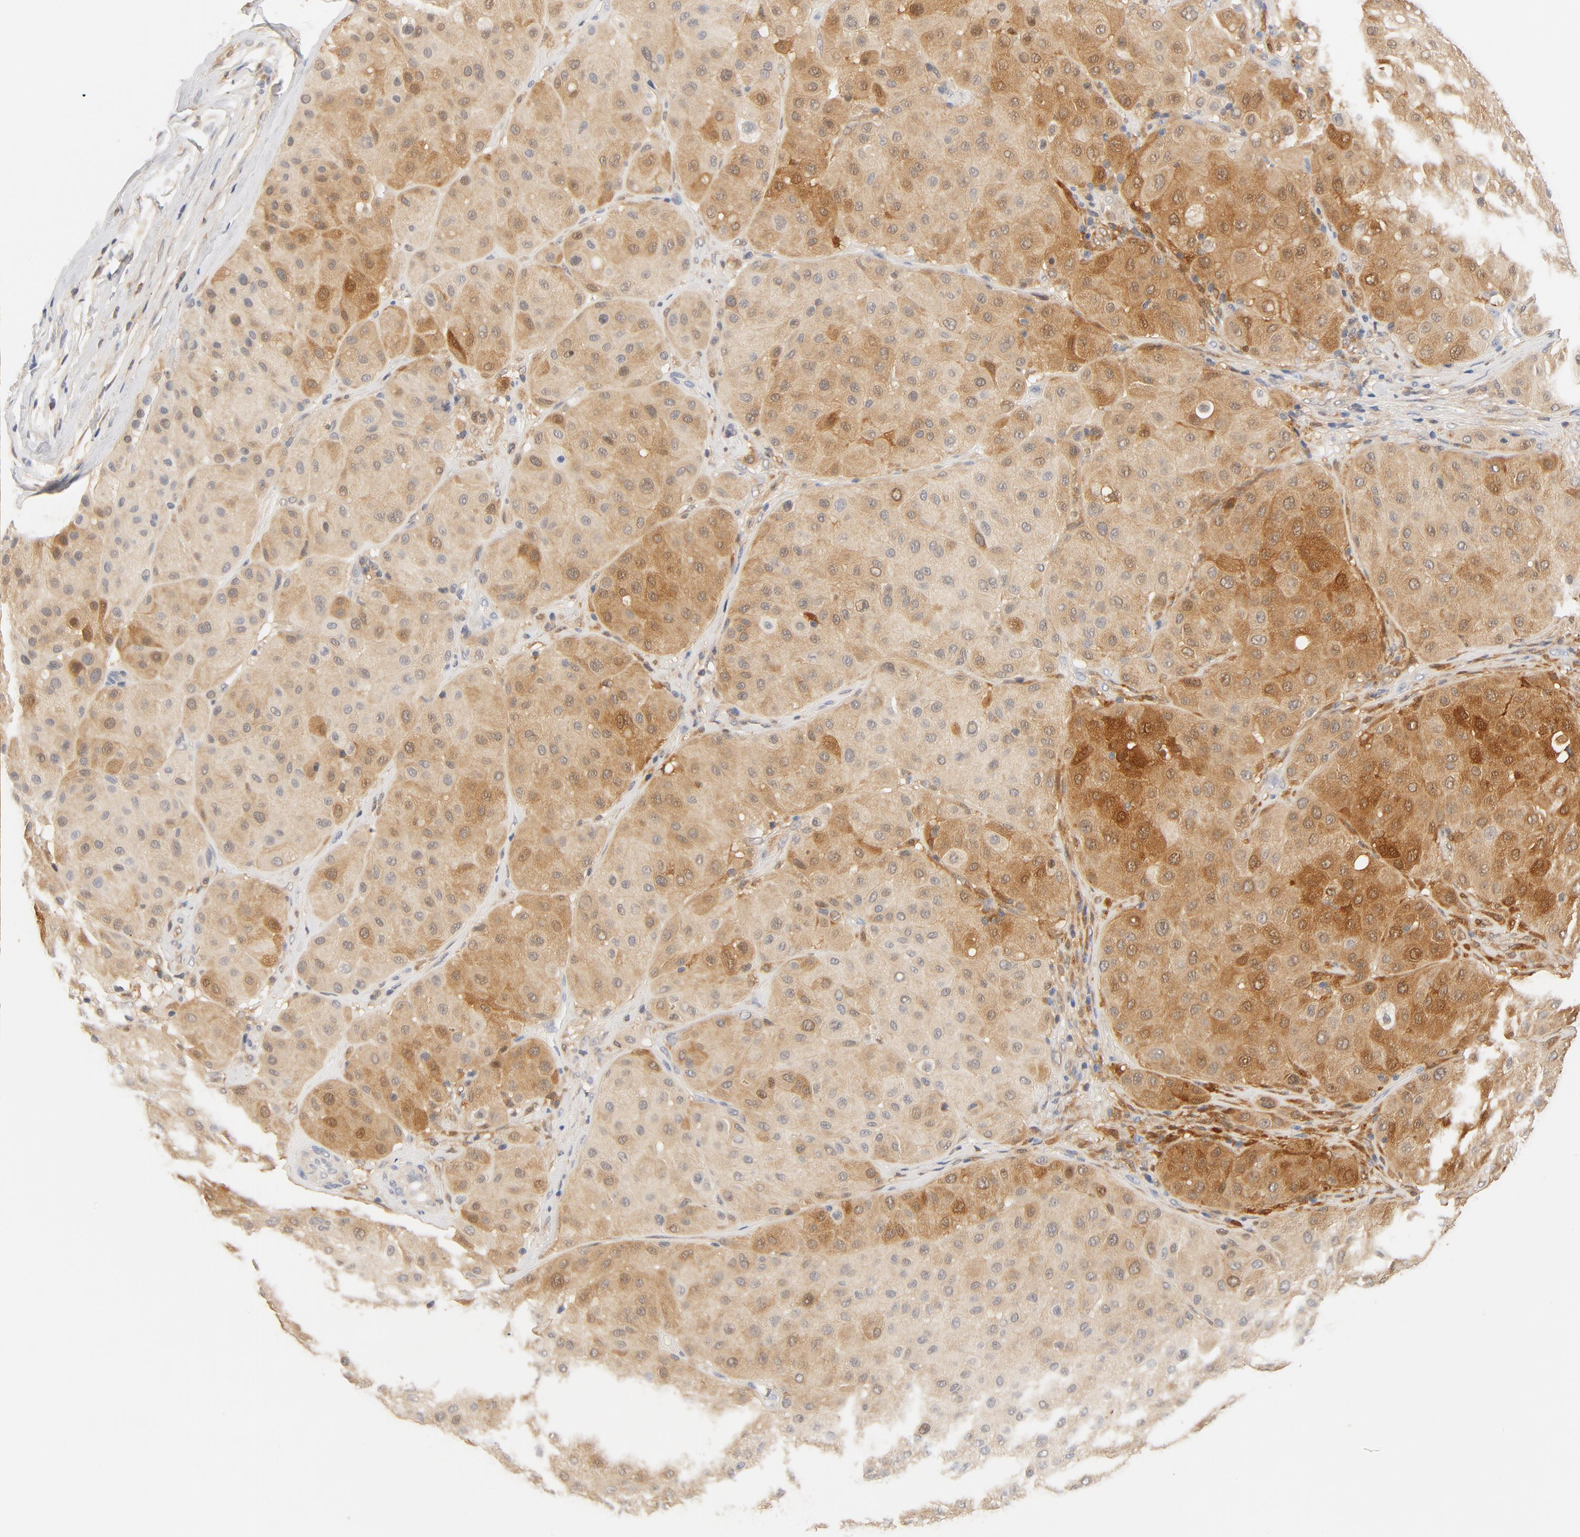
{"staining": {"intensity": "moderate", "quantity": "25%-75%", "location": "cytoplasmic/membranous"}, "tissue": "melanoma", "cell_type": "Tumor cells", "image_type": "cancer", "snomed": [{"axis": "morphology", "description": "Normal tissue, NOS"}, {"axis": "morphology", "description": "Malignant melanoma, Metastatic site"}, {"axis": "topography", "description": "Skin"}], "caption": "IHC photomicrograph of neoplastic tissue: melanoma stained using IHC reveals medium levels of moderate protein expression localized specifically in the cytoplasmic/membranous of tumor cells, appearing as a cytoplasmic/membranous brown color.", "gene": "STAT1", "patient": {"sex": "male", "age": 41}}